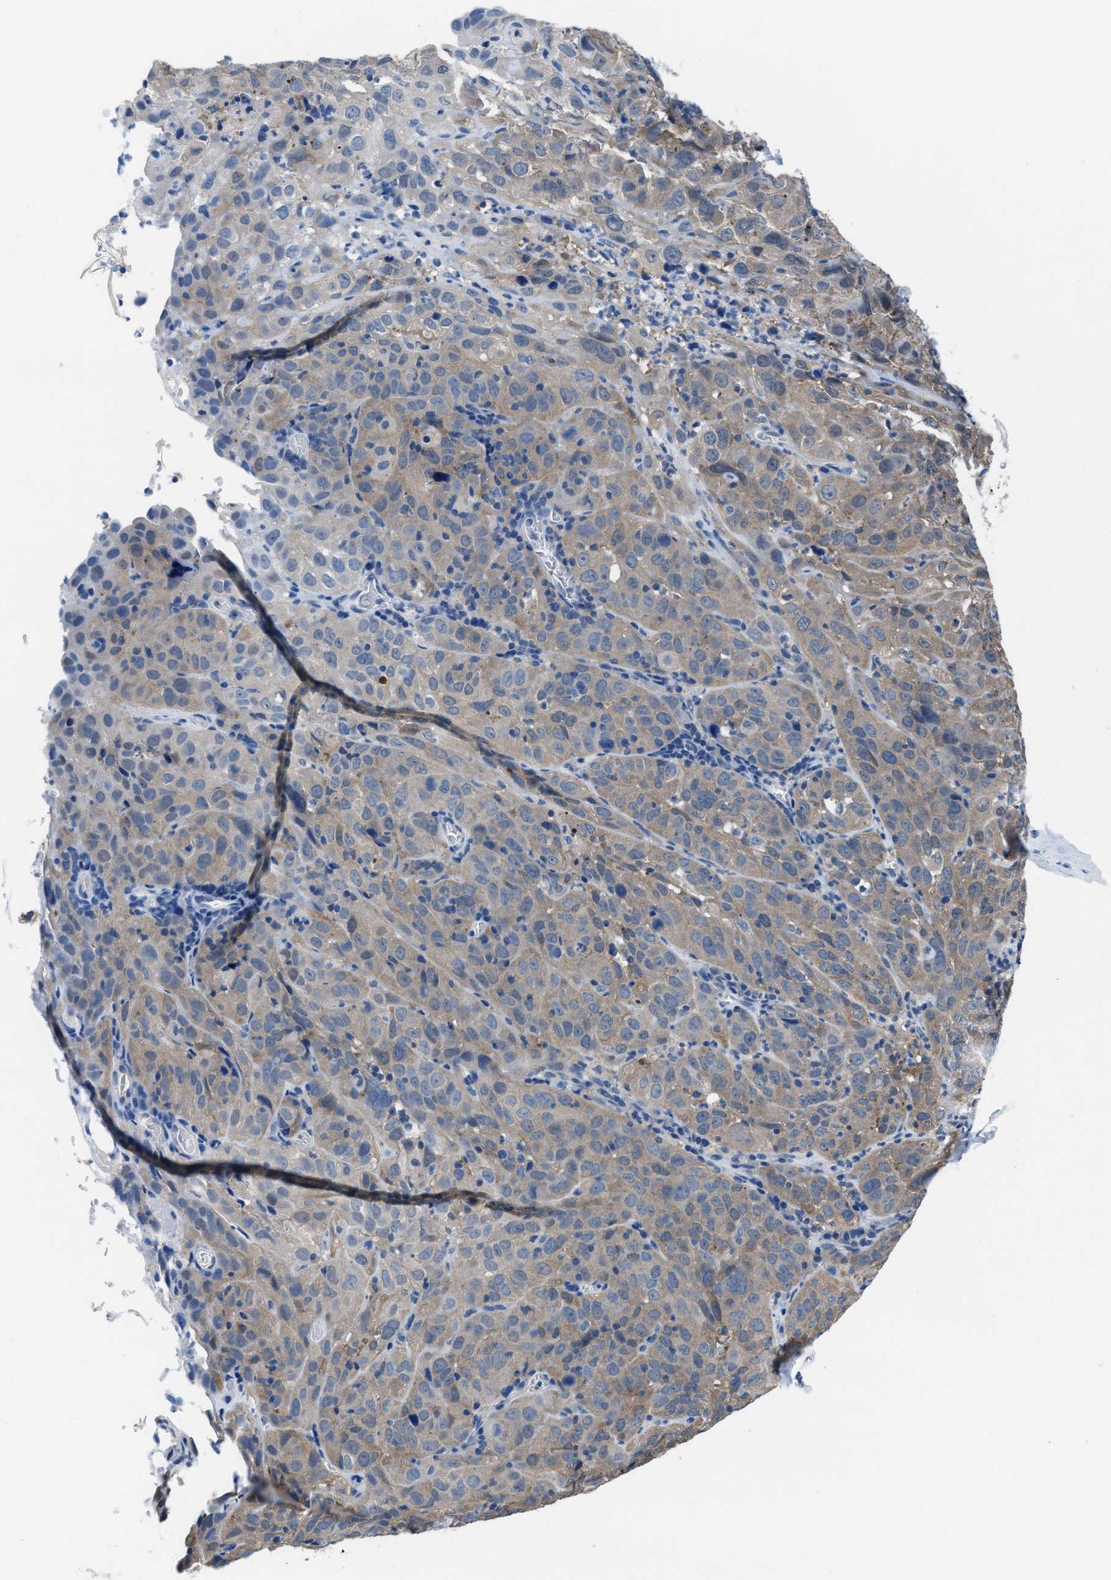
{"staining": {"intensity": "weak", "quantity": ">75%", "location": "cytoplasmic/membranous"}, "tissue": "cervical cancer", "cell_type": "Tumor cells", "image_type": "cancer", "snomed": [{"axis": "morphology", "description": "Squamous cell carcinoma, NOS"}, {"axis": "topography", "description": "Cervix"}], "caption": "Immunohistochemistry staining of cervical cancer, which exhibits low levels of weak cytoplasmic/membranous expression in approximately >75% of tumor cells indicating weak cytoplasmic/membranous protein expression. The staining was performed using DAB (brown) for protein detection and nuclei were counterstained in hematoxylin (blue).", "gene": "NUDT5", "patient": {"sex": "female", "age": 32}}